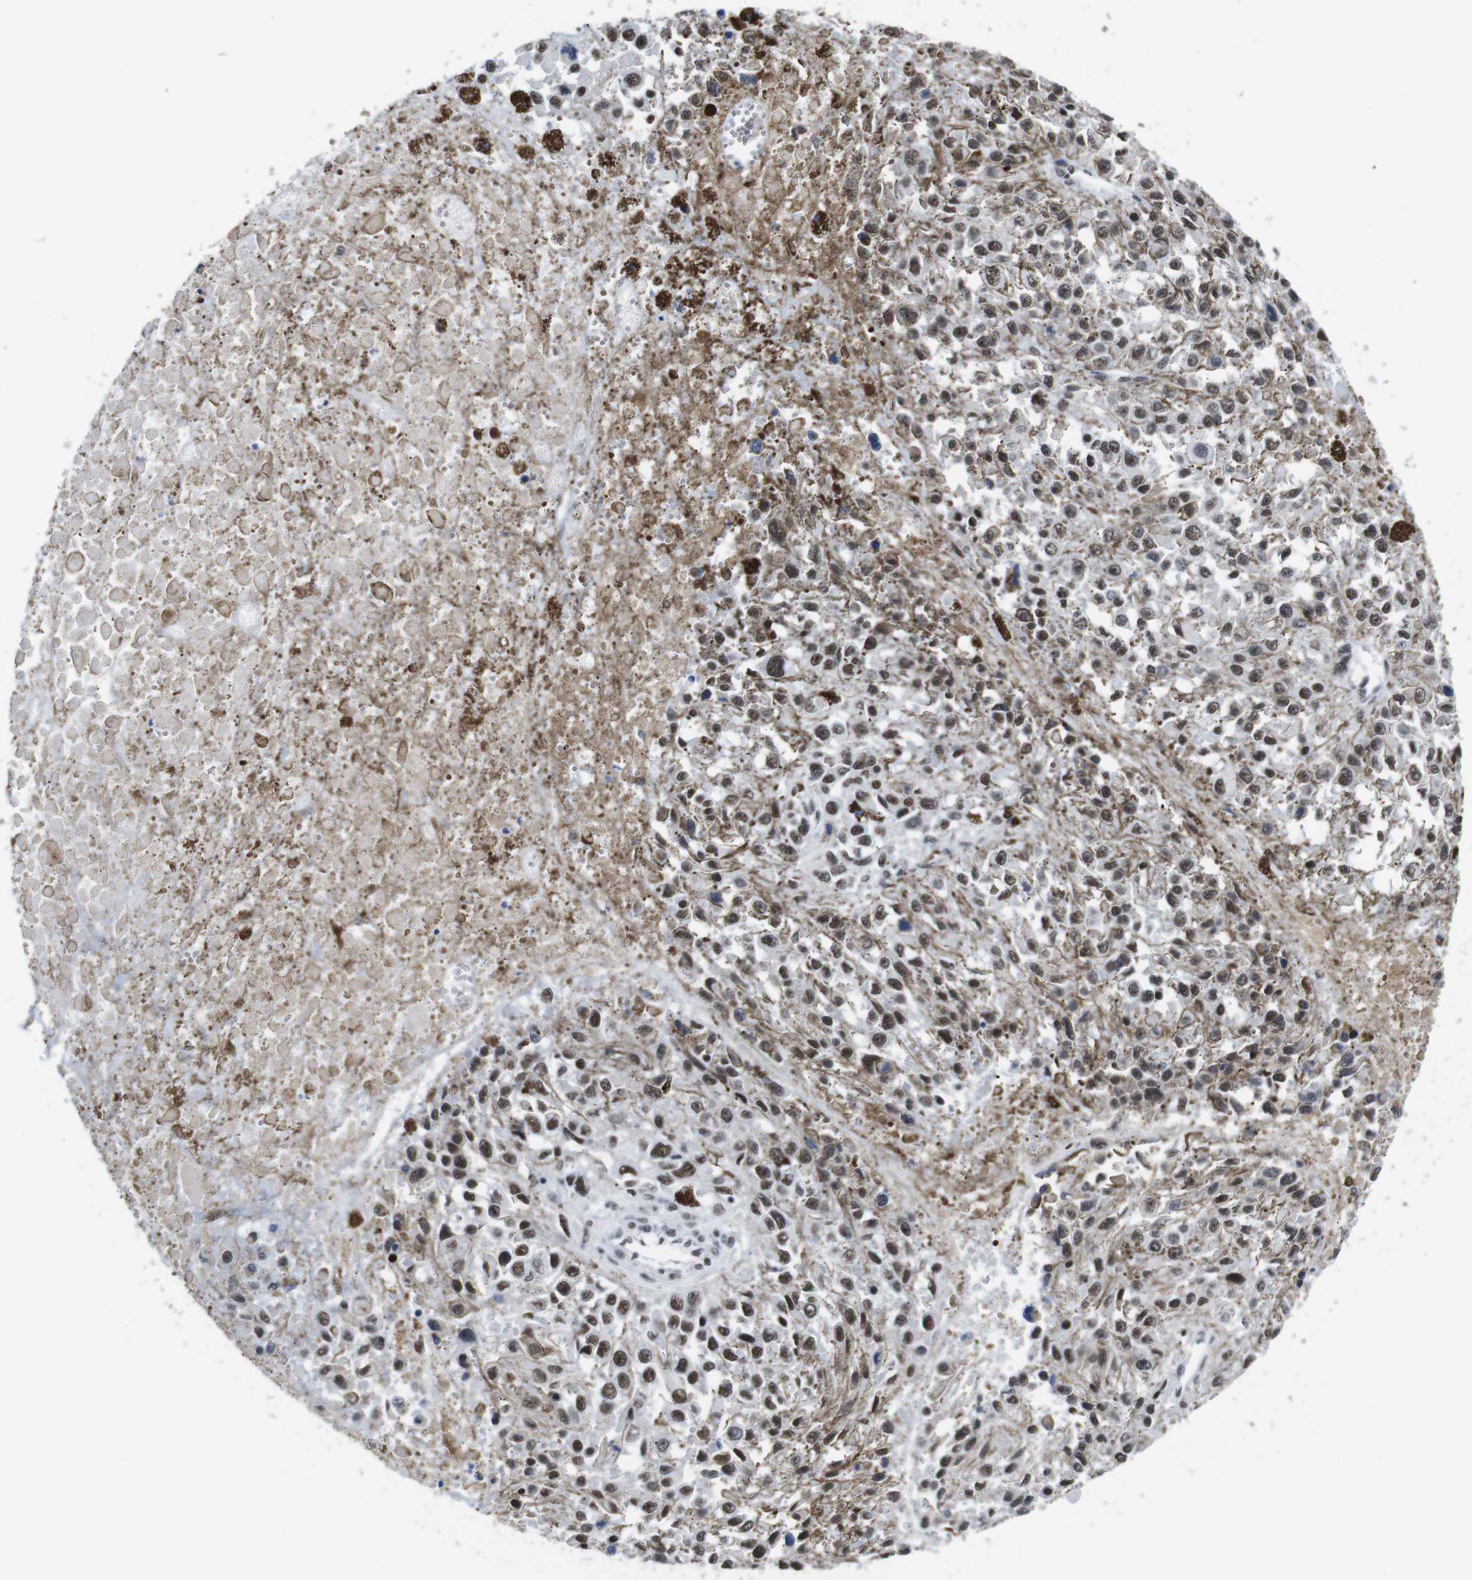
{"staining": {"intensity": "moderate", "quantity": ">75%", "location": "nuclear"}, "tissue": "melanoma", "cell_type": "Tumor cells", "image_type": "cancer", "snomed": [{"axis": "morphology", "description": "Malignant melanoma, Metastatic site"}, {"axis": "topography", "description": "Lymph node"}], "caption": "Moderate nuclear protein expression is present in about >75% of tumor cells in malignant melanoma (metastatic site). The protein is shown in brown color, while the nuclei are stained blue.", "gene": "ILDR2", "patient": {"sex": "male", "age": 59}}